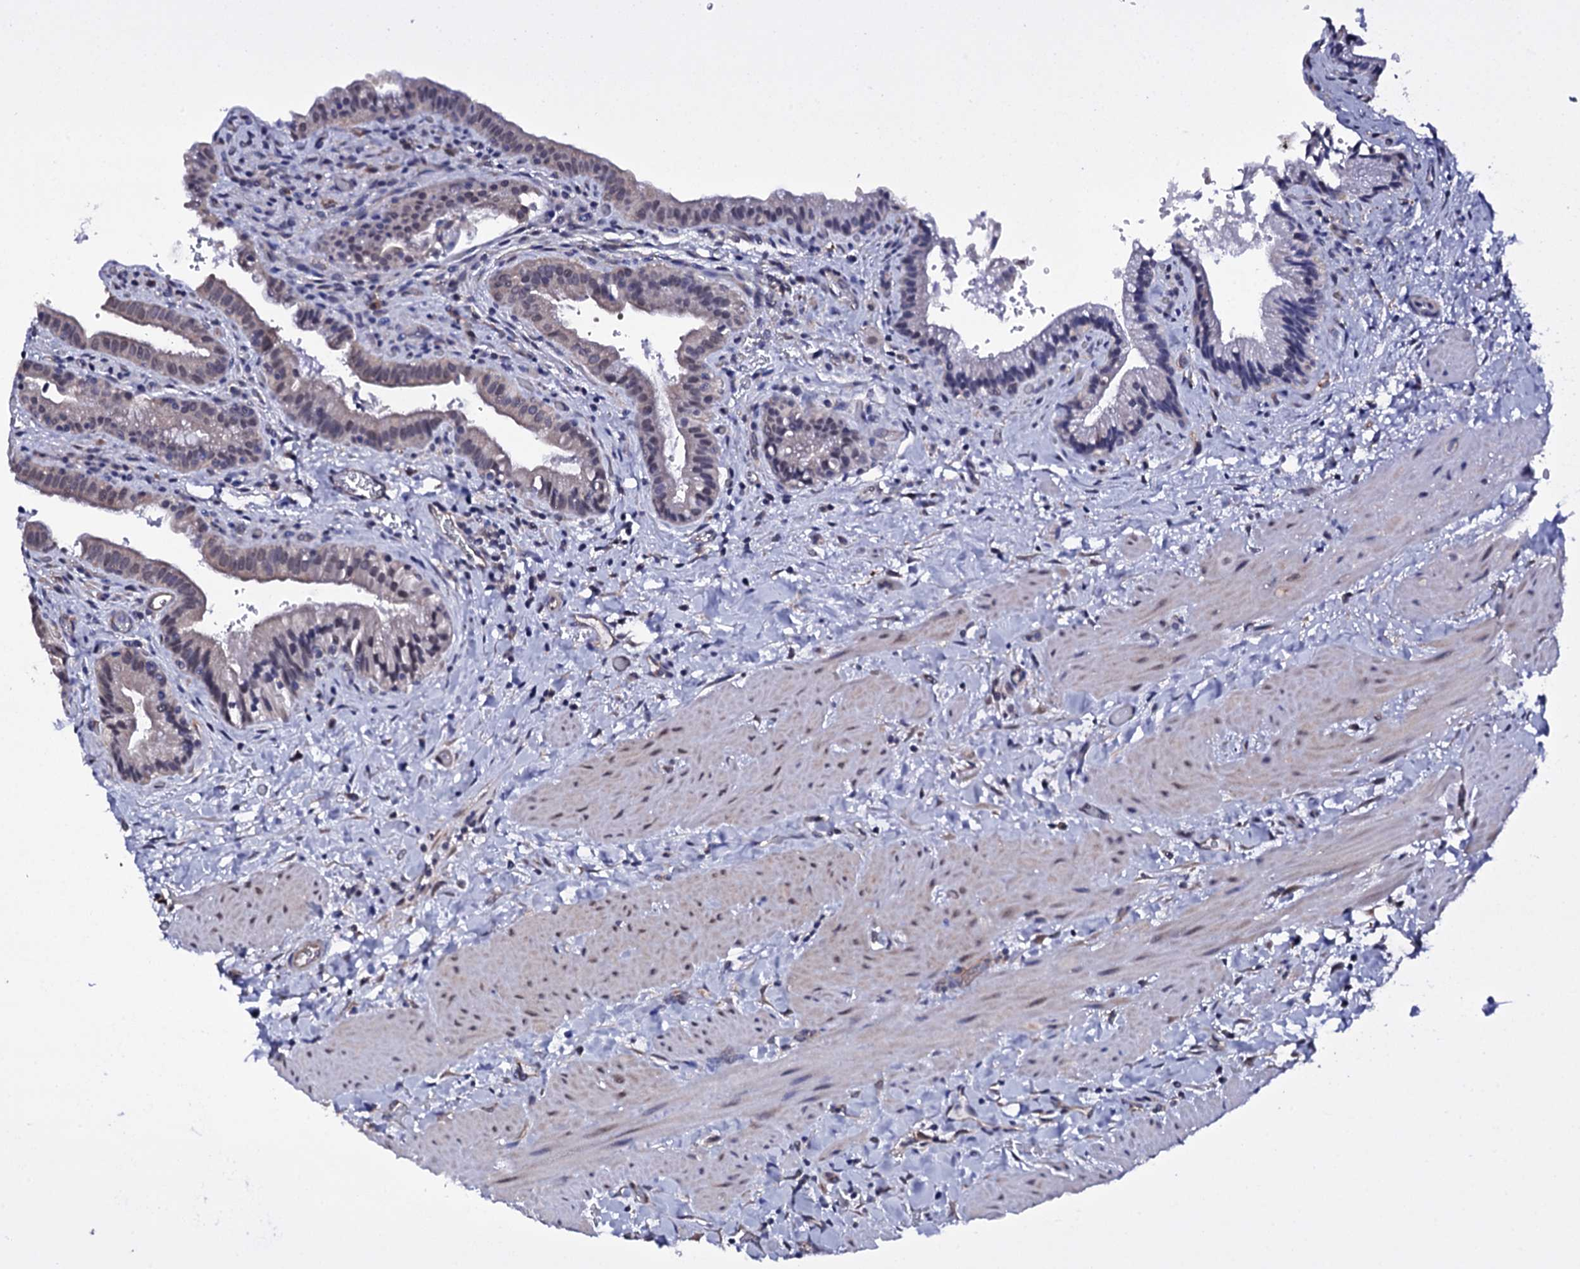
{"staining": {"intensity": "weak", "quantity": "<25%", "location": "cytoplasmic/membranous"}, "tissue": "gallbladder", "cell_type": "Glandular cells", "image_type": "normal", "snomed": [{"axis": "morphology", "description": "Normal tissue, NOS"}, {"axis": "topography", "description": "Gallbladder"}], "caption": "Gallbladder was stained to show a protein in brown. There is no significant expression in glandular cells. (DAB IHC visualized using brightfield microscopy, high magnification).", "gene": "GAREM1", "patient": {"sex": "male", "age": 24}}